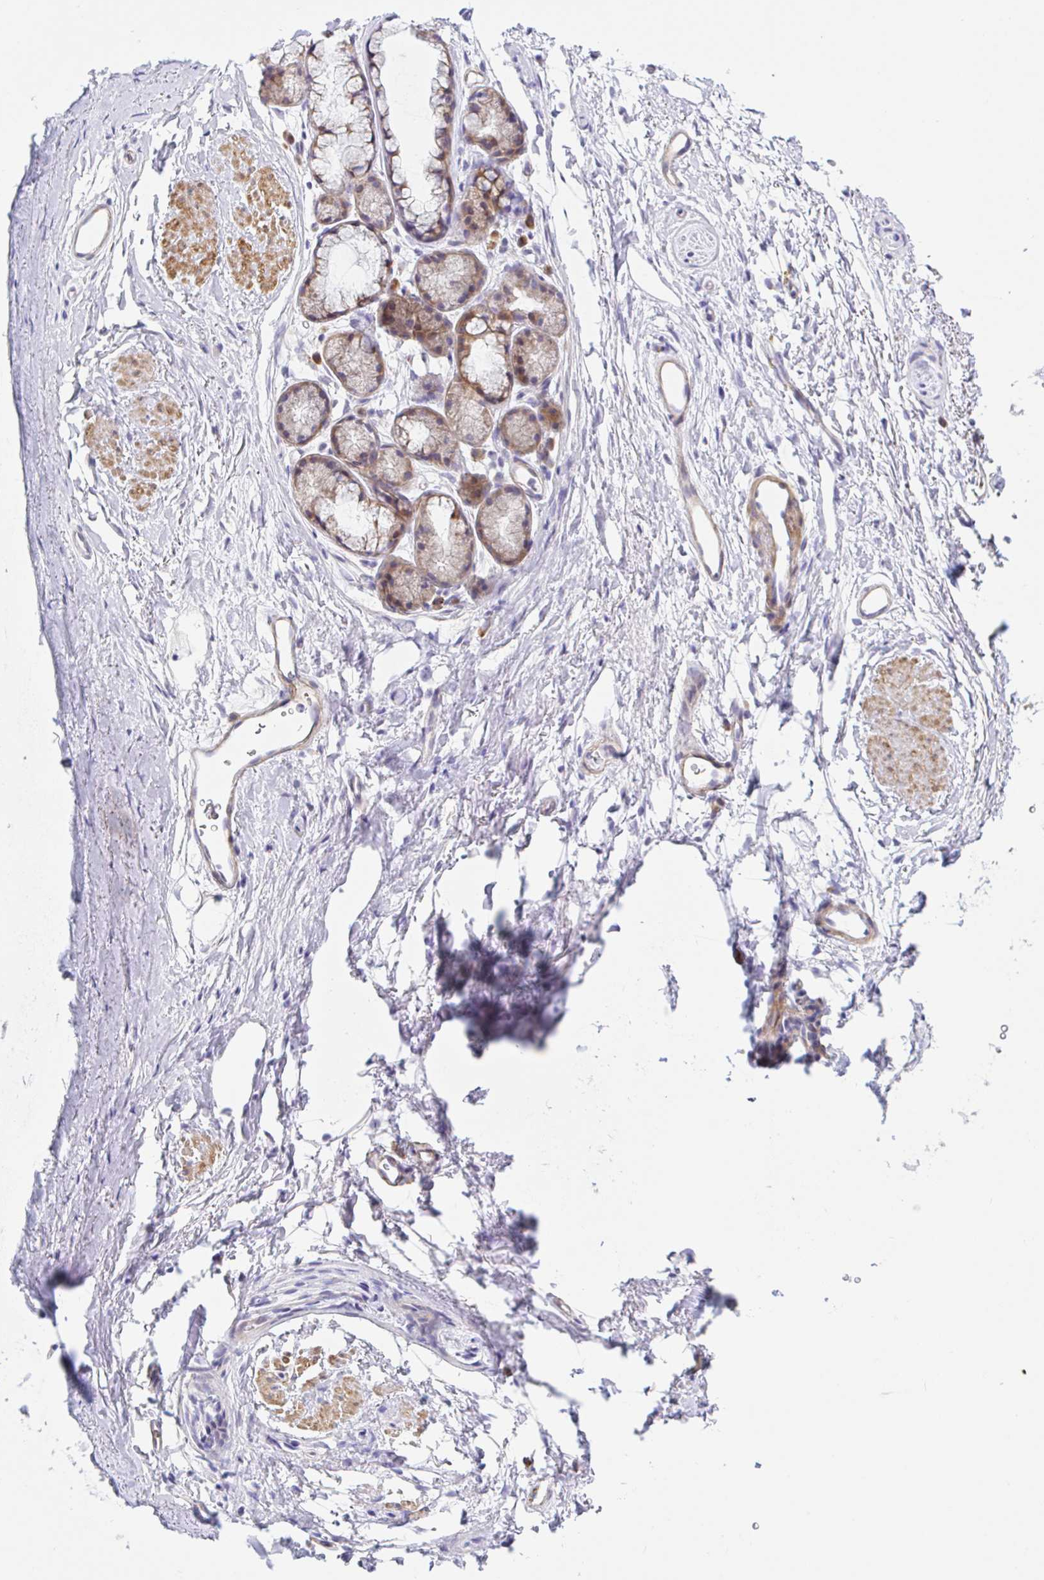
{"staining": {"intensity": "negative", "quantity": "none", "location": "none"}, "tissue": "adipose tissue", "cell_type": "Adipocytes", "image_type": "normal", "snomed": [{"axis": "morphology", "description": "Normal tissue, NOS"}, {"axis": "topography", "description": "Lymph node"}, {"axis": "topography", "description": "Cartilage tissue"}, {"axis": "topography", "description": "Bronchus"}], "caption": "Immunohistochemistry histopathology image of benign adipose tissue stained for a protein (brown), which exhibits no positivity in adipocytes. Brightfield microscopy of immunohistochemistry stained with DAB (3,3'-diaminobenzidine) (brown) and hematoxylin (blue), captured at high magnification.", "gene": "ENSG00000271254", "patient": {"sex": "female", "age": 70}}